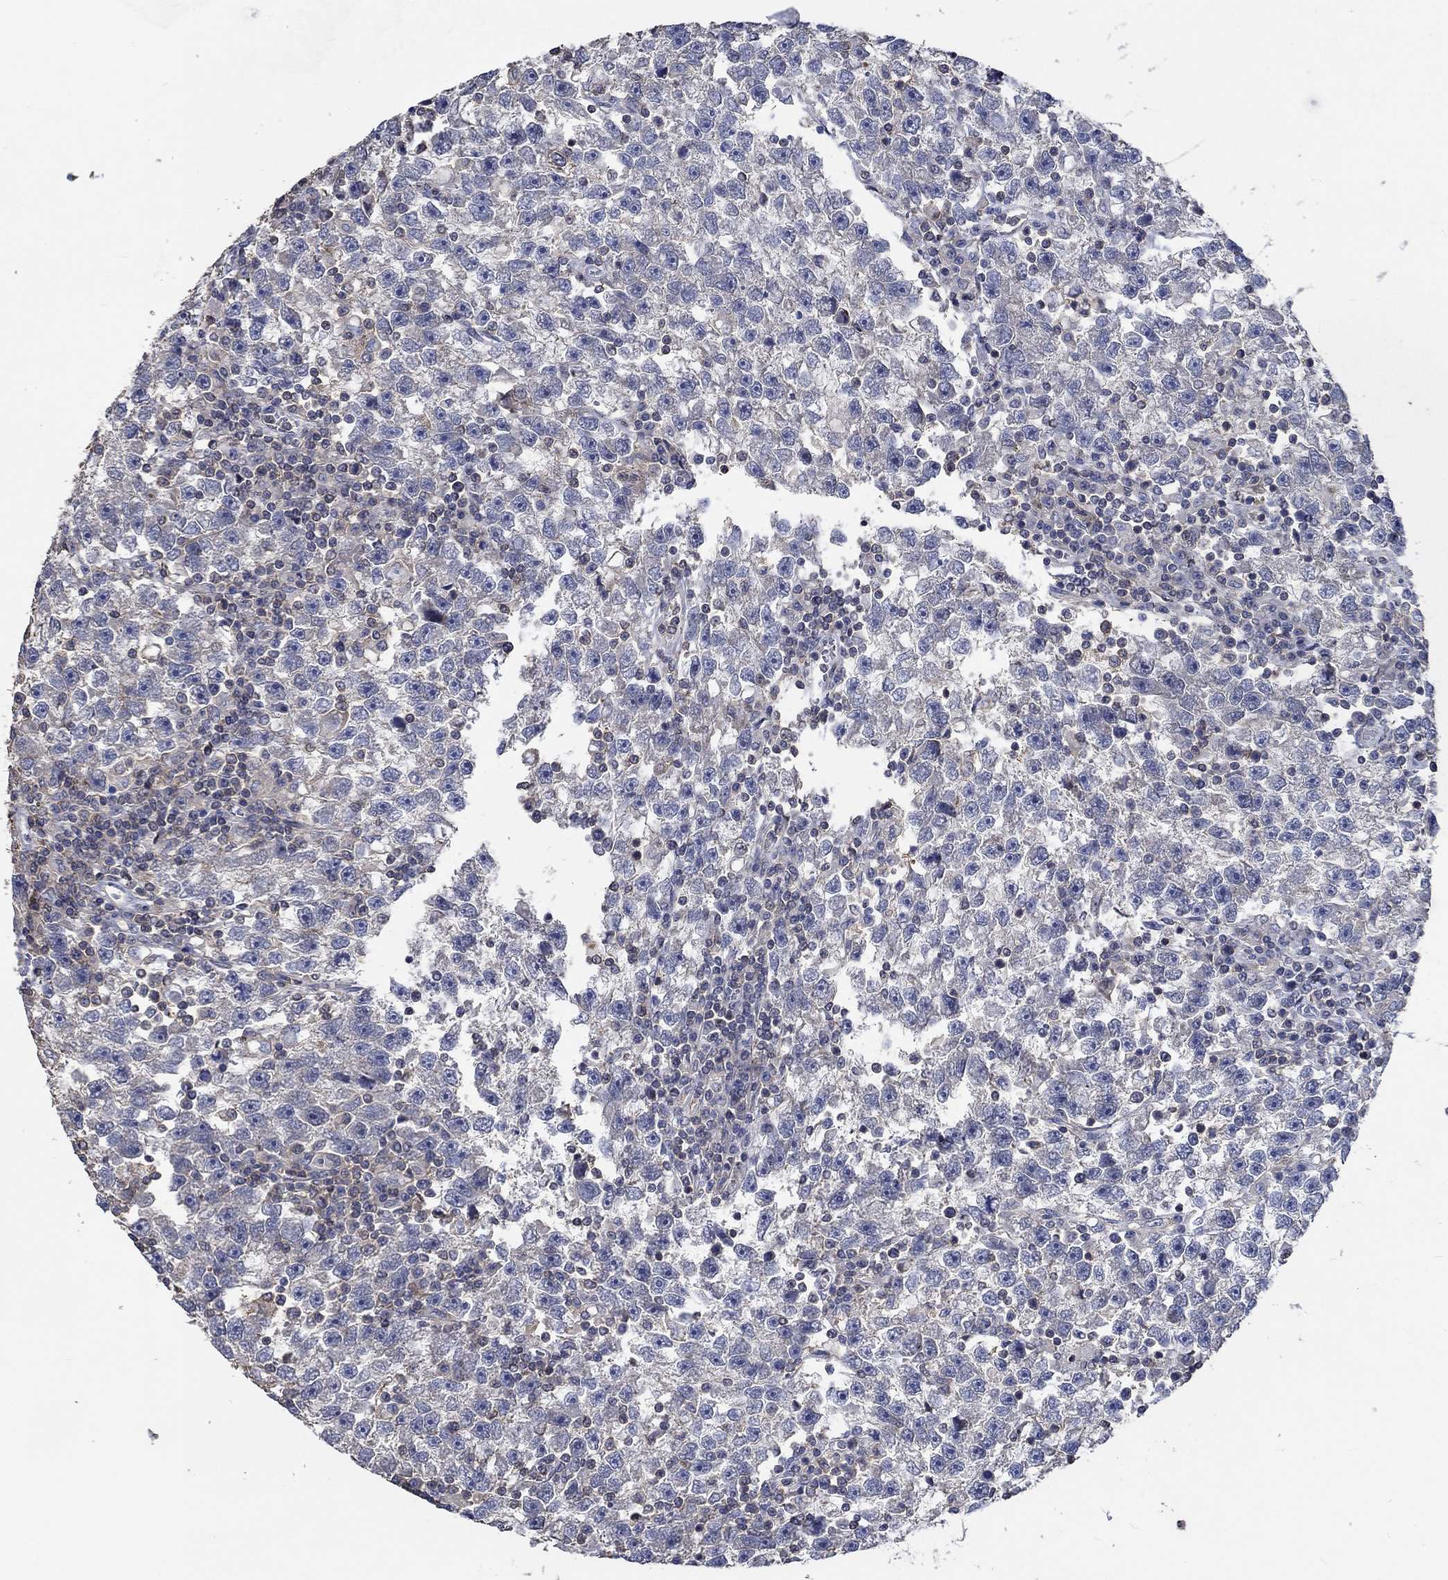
{"staining": {"intensity": "negative", "quantity": "none", "location": "none"}, "tissue": "testis cancer", "cell_type": "Tumor cells", "image_type": "cancer", "snomed": [{"axis": "morphology", "description": "Seminoma, NOS"}, {"axis": "topography", "description": "Testis"}], "caption": "Immunohistochemistry (IHC) histopathology image of human testis cancer (seminoma) stained for a protein (brown), which exhibits no expression in tumor cells.", "gene": "TNFAIP8L3", "patient": {"sex": "male", "age": 47}}